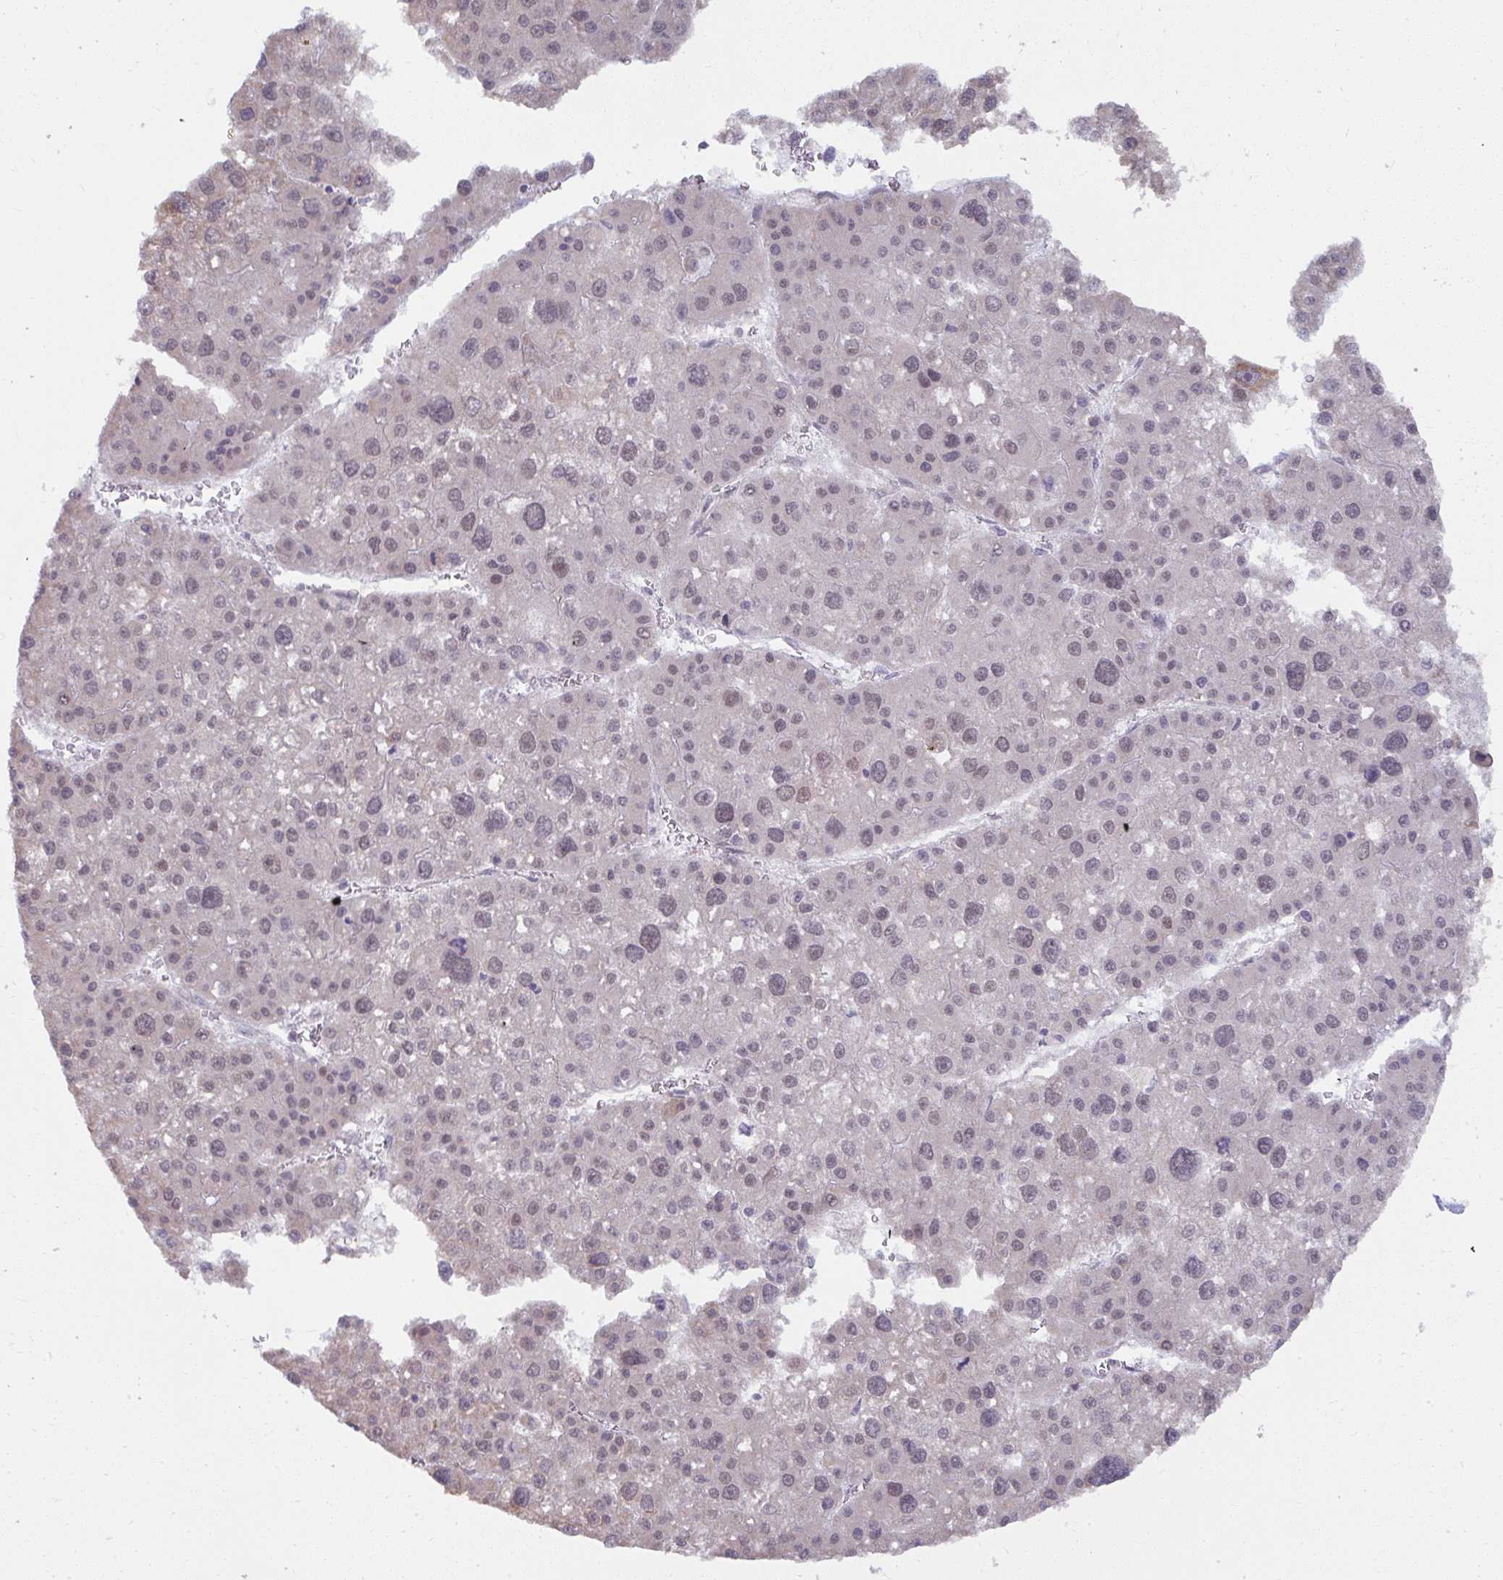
{"staining": {"intensity": "weak", "quantity": "<25%", "location": "nuclear"}, "tissue": "liver cancer", "cell_type": "Tumor cells", "image_type": "cancer", "snomed": [{"axis": "morphology", "description": "Carcinoma, Hepatocellular, NOS"}, {"axis": "topography", "description": "Liver"}], "caption": "Tumor cells show no significant positivity in liver hepatocellular carcinoma.", "gene": "NMNAT1", "patient": {"sex": "male", "age": 73}}